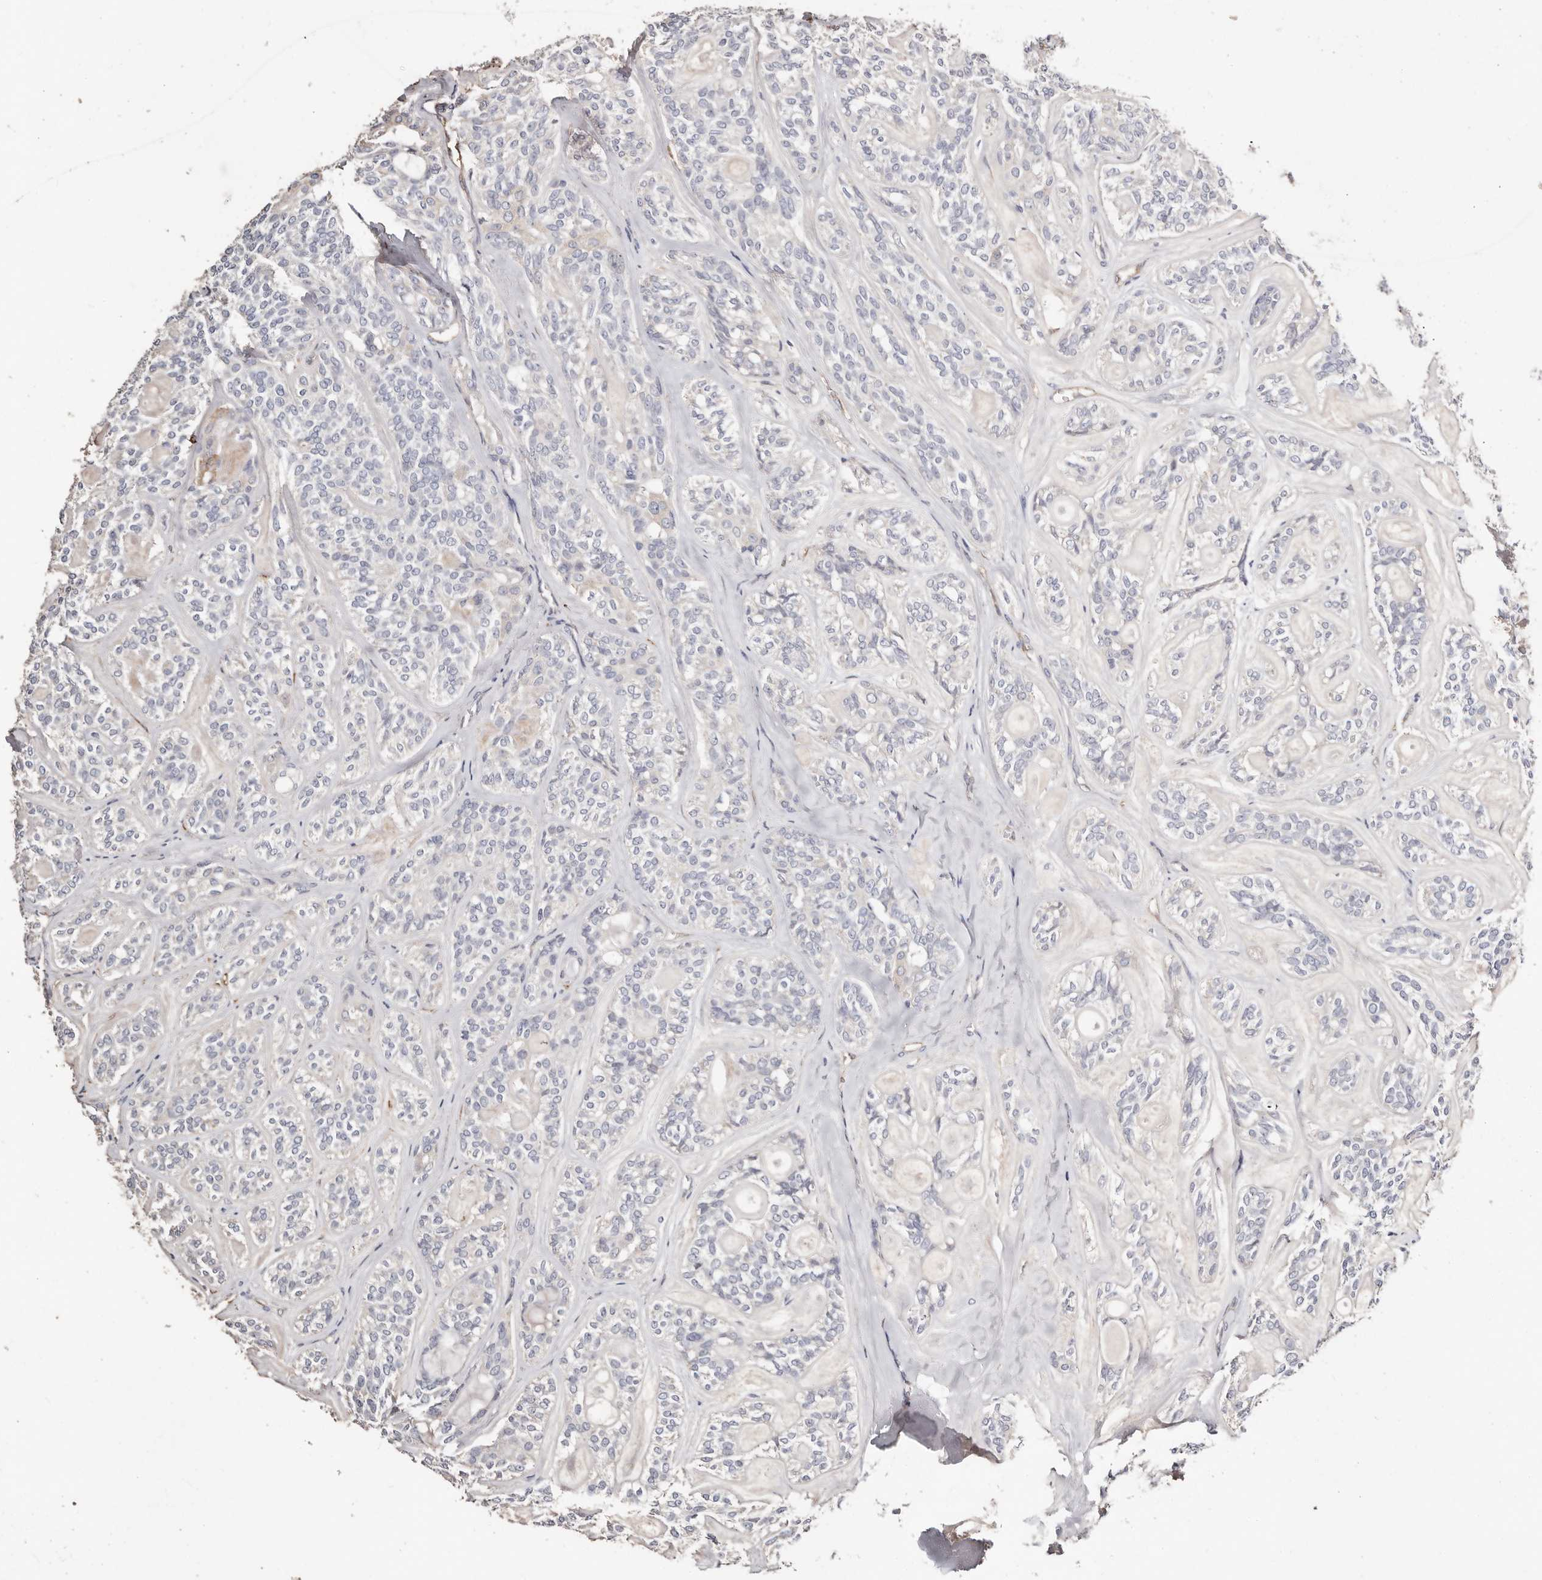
{"staining": {"intensity": "negative", "quantity": "none", "location": "none"}, "tissue": "head and neck cancer", "cell_type": "Tumor cells", "image_type": "cancer", "snomed": [{"axis": "morphology", "description": "Adenocarcinoma, NOS"}, {"axis": "topography", "description": "Head-Neck"}], "caption": "Human adenocarcinoma (head and neck) stained for a protein using IHC reveals no positivity in tumor cells.", "gene": "TGM2", "patient": {"sex": "male", "age": 66}}